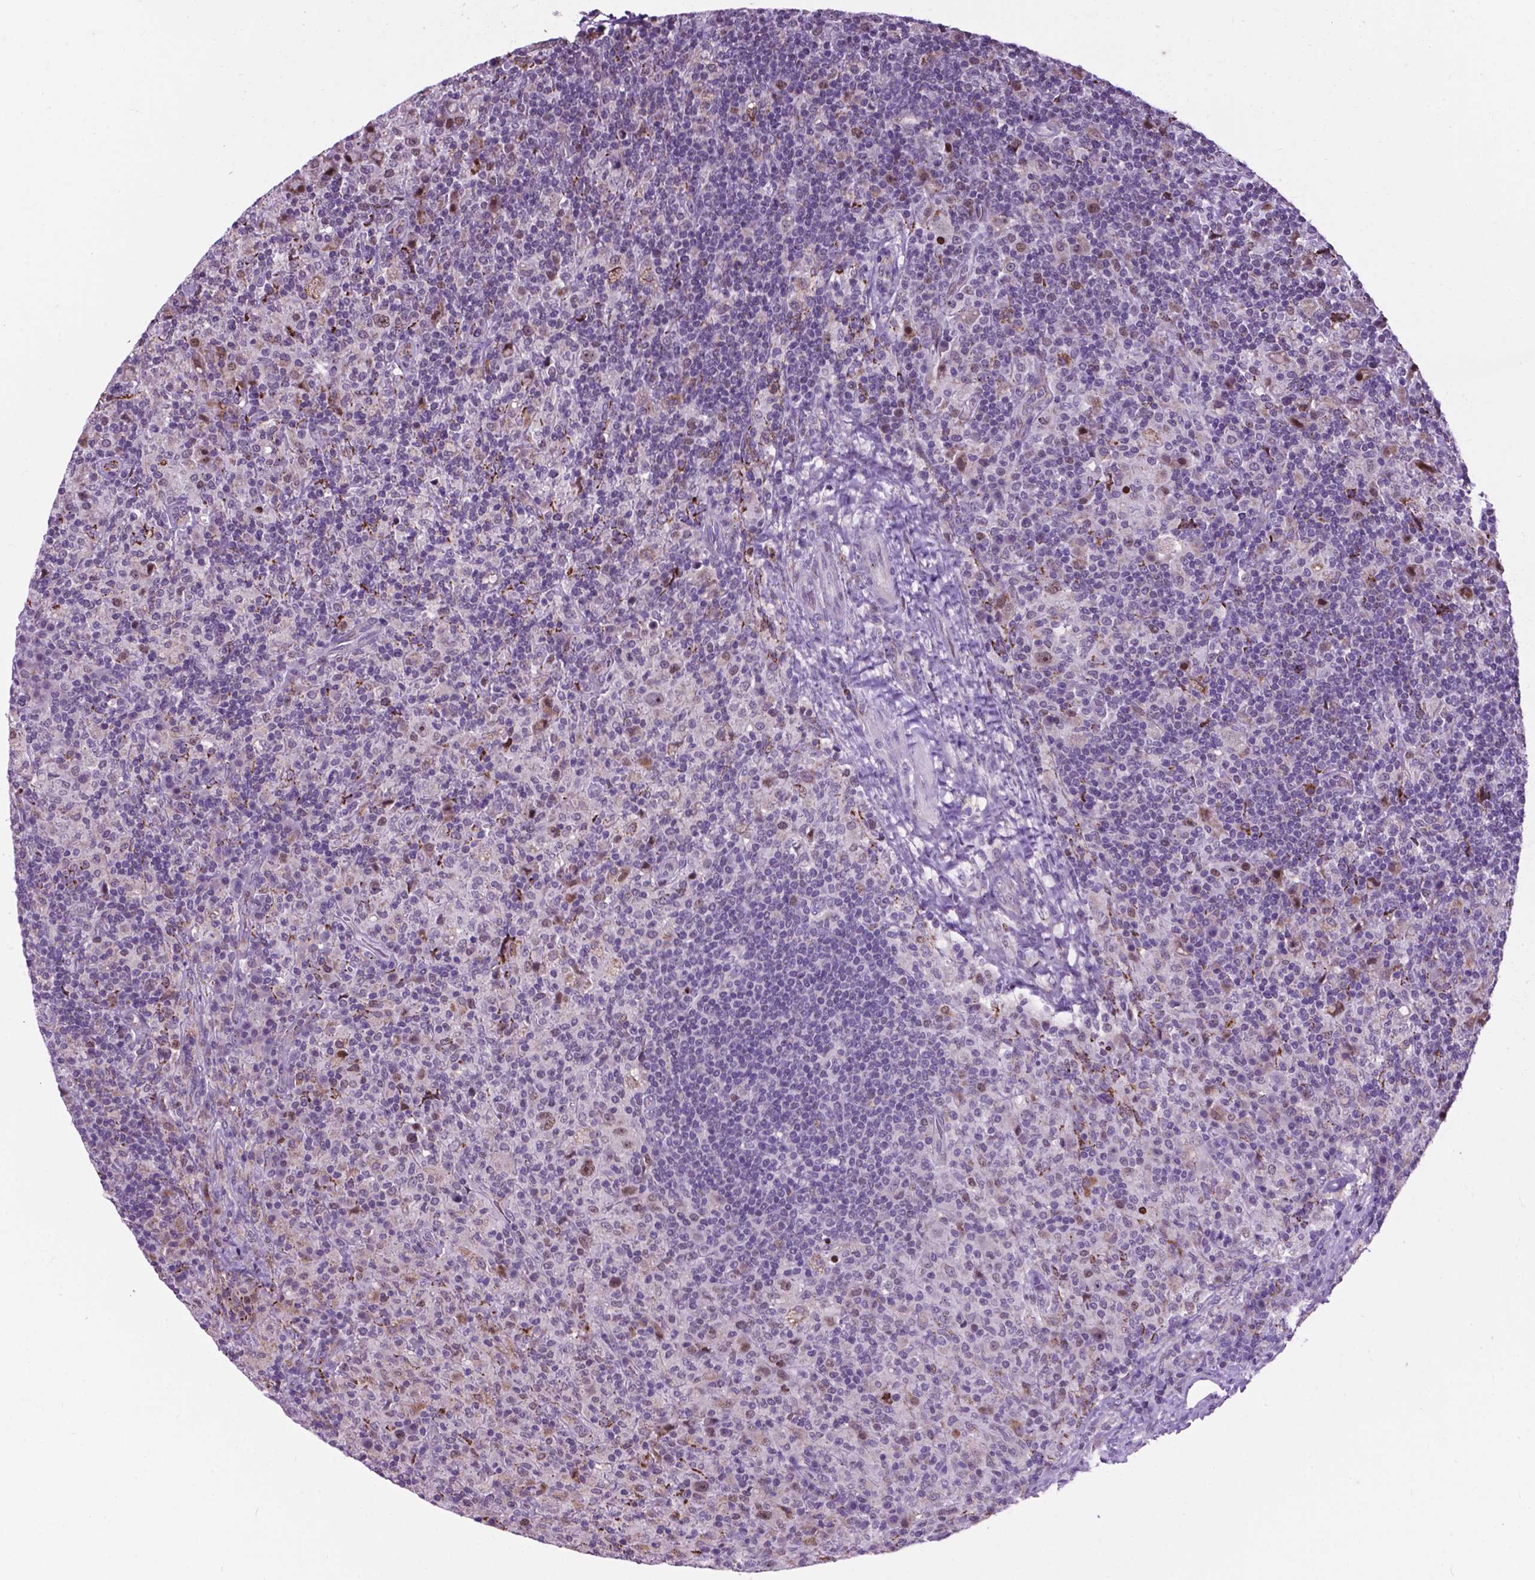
{"staining": {"intensity": "weak", "quantity": "25%-75%", "location": "nuclear"}, "tissue": "lymphoma", "cell_type": "Tumor cells", "image_type": "cancer", "snomed": [{"axis": "morphology", "description": "Hodgkin's disease, NOS"}, {"axis": "topography", "description": "Lymph node"}], "caption": "Immunohistochemical staining of Hodgkin's disease displays low levels of weak nuclear protein expression in approximately 25%-75% of tumor cells.", "gene": "SMAD3", "patient": {"sex": "male", "age": 70}}